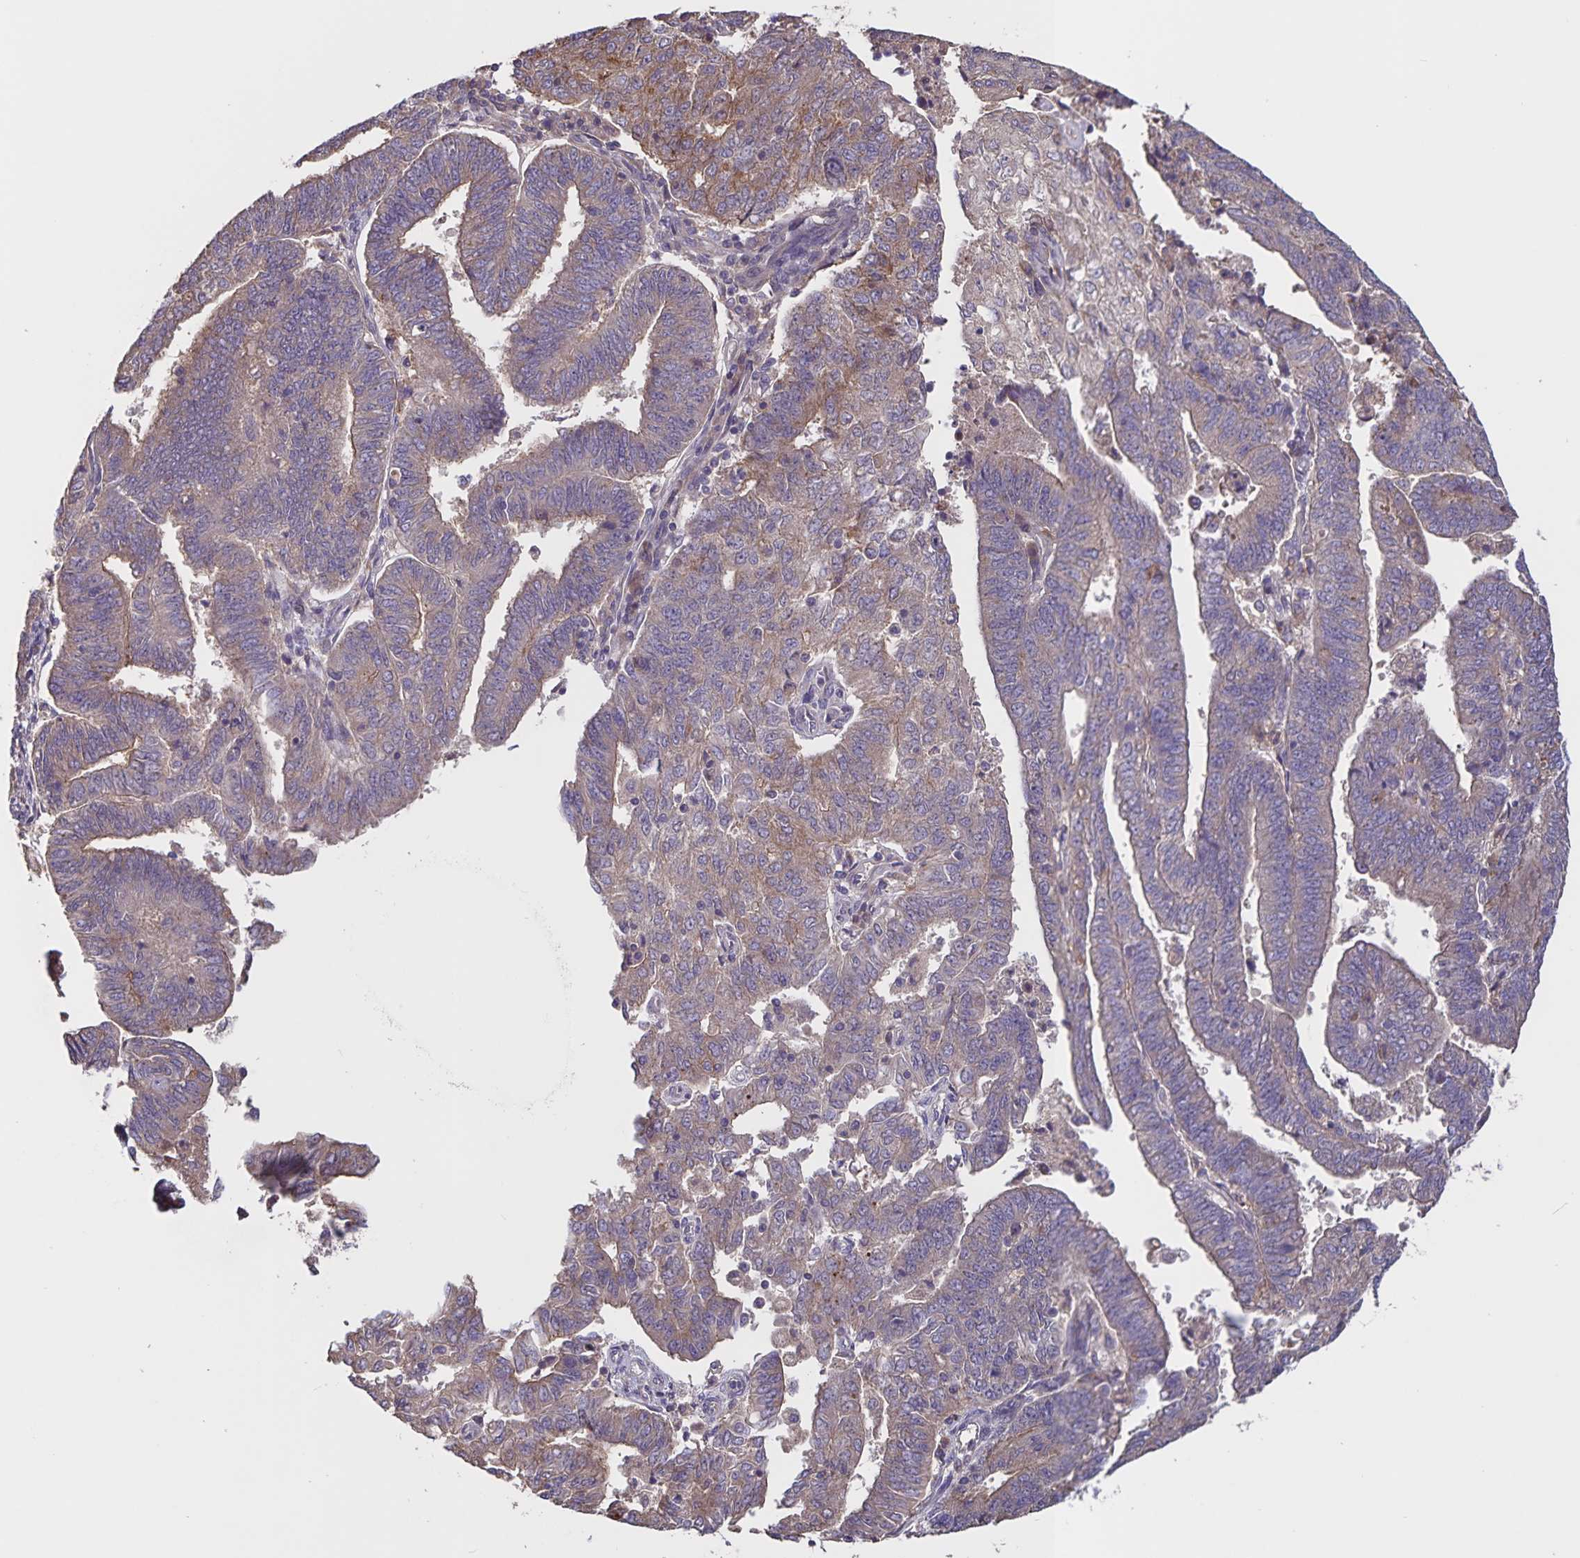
{"staining": {"intensity": "weak", "quantity": "25%-75%", "location": "cytoplasmic/membranous"}, "tissue": "endometrial cancer", "cell_type": "Tumor cells", "image_type": "cancer", "snomed": [{"axis": "morphology", "description": "Adenocarcinoma, NOS"}, {"axis": "topography", "description": "Endometrium"}], "caption": "A photomicrograph of human adenocarcinoma (endometrial) stained for a protein shows weak cytoplasmic/membranous brown staining in tumor cells.", "gene": "FBXL16", "patient": {"sex": "female", "age": 82}}